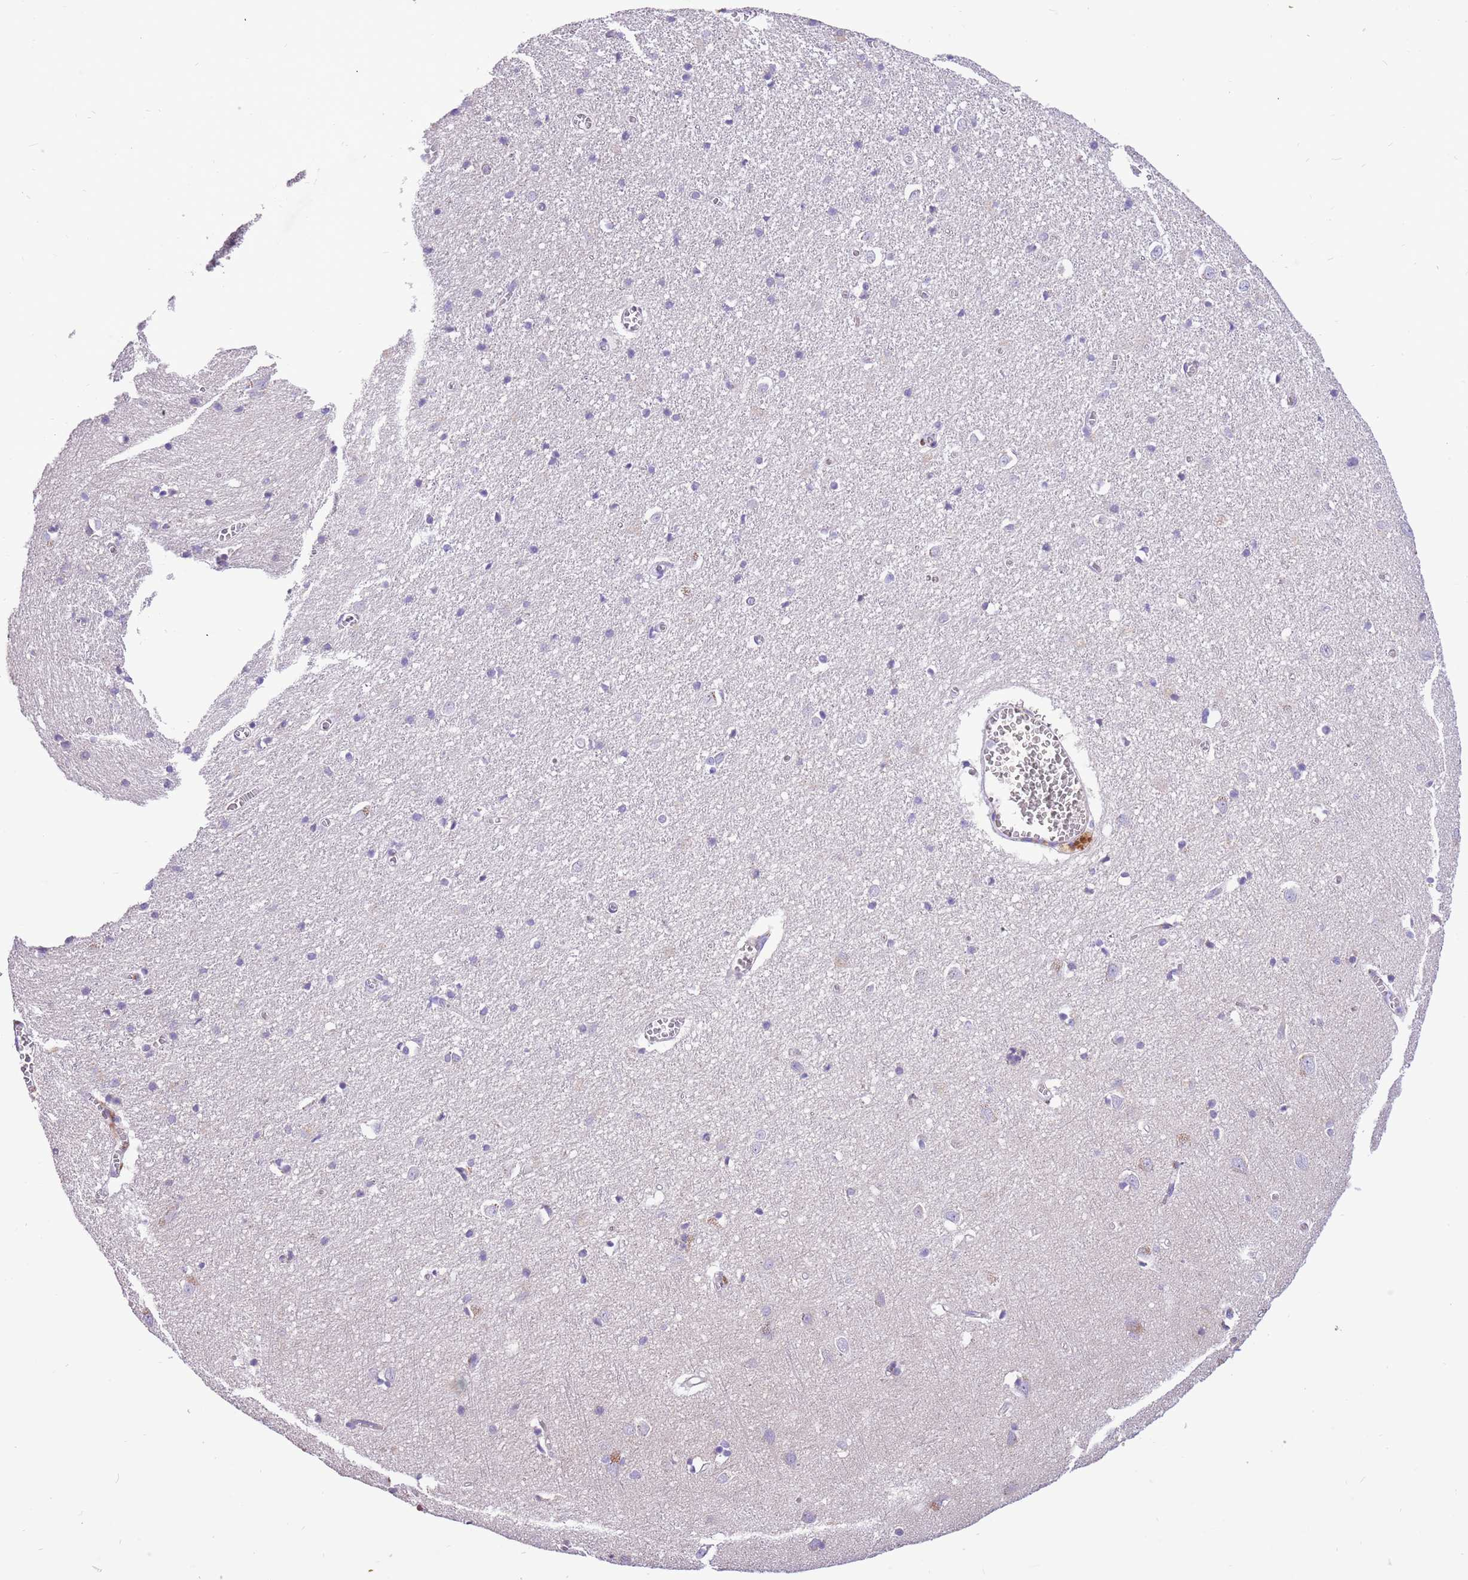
{"staining": {"intensity": "negative", "quantity": "none", "location": "none"}, "tissue": "cerebral cortex", "cell_type": "Endothelial cells", "image_type": "normal", "snomed": [{"axis": "morphology", "description": "Normal tissue, NOS"}, {"axis": "topography", "description": "Cerebral cortex"}], "caption": "Immunohistochemistry (IHC) of normal human cerebral cortex demonstrates no staining in endothelial cells.", "gene": "COX17", "patient": {"sex": "female", "age": 64}}